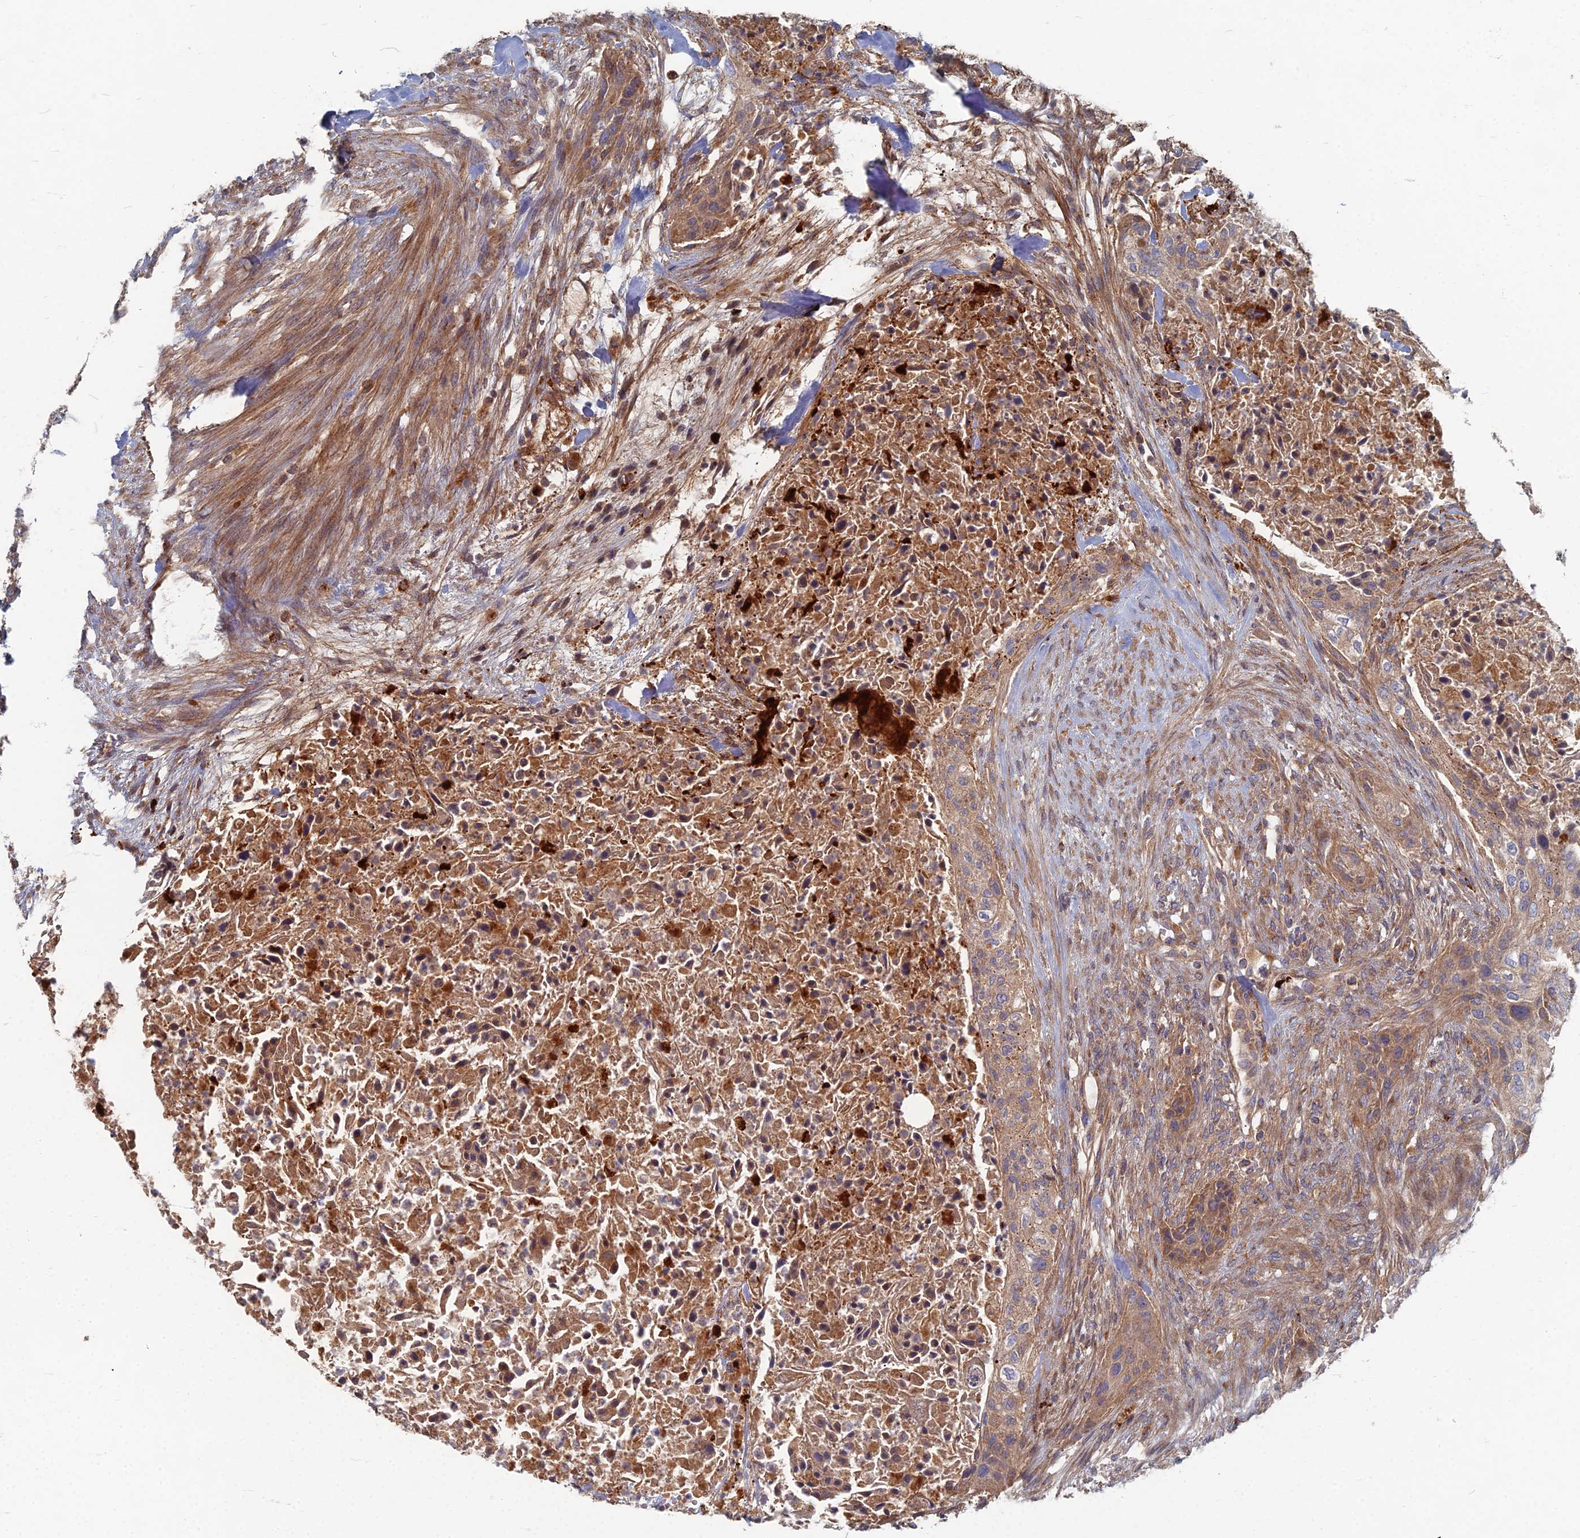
{"staining": {"intensity": "moderate", "quantity": ">75%", "location": "cytoplasmic/membranous"}, "tissue": "urothelial cancer", "cell_type": "Tumor cells", "image_type": "cancer", "snomed": [{"axis": "morphology", "description": "Urothelial carcinoma, High grade"}, {"axis": "topography", "description": "Urinary bladder"}], "caption": "Protein analysis of urothelial carcinoma (high-grade) tissue exhibits moderate cytoplasmic/membranous expression in about >75% of tumor cells.", "gene": "PPCDC", "patient": {"sex": "male", "age": 35}}